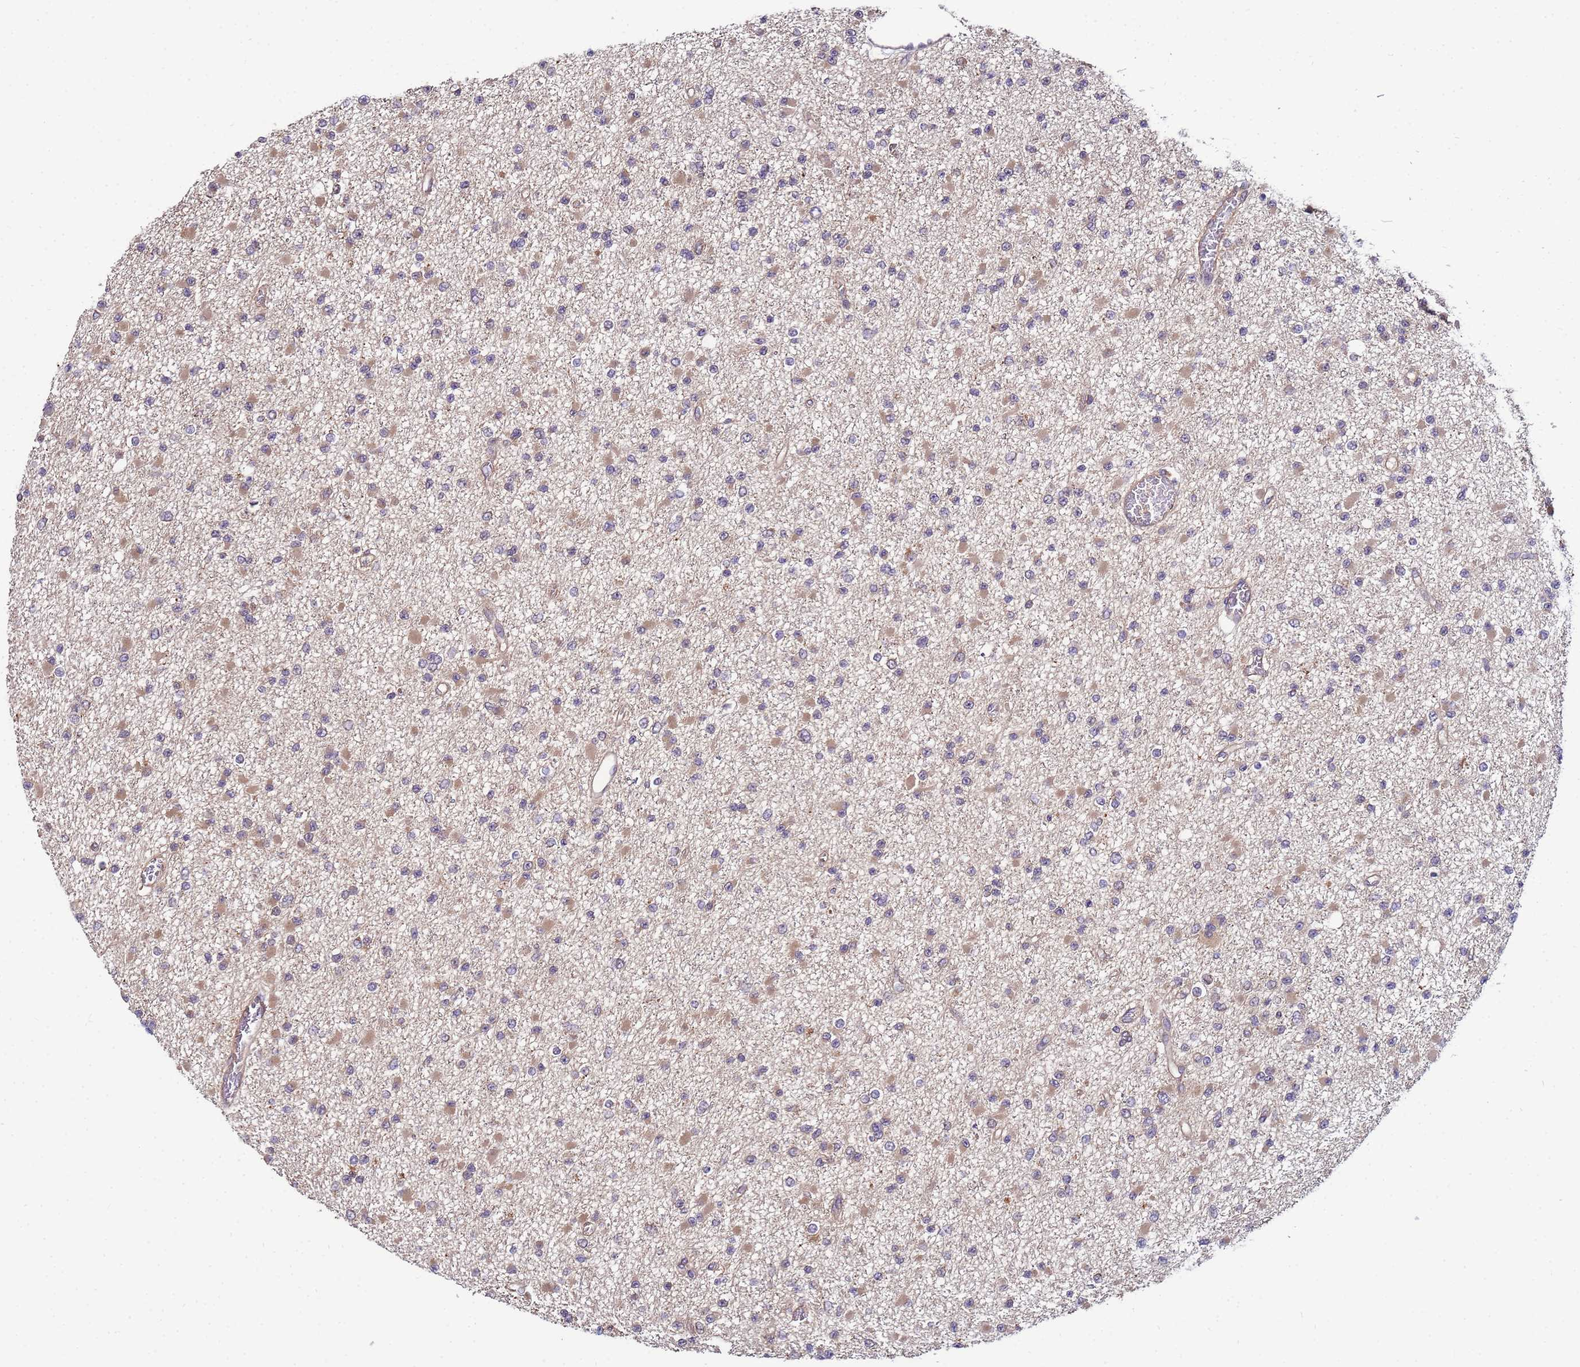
{"staining": {"intensity": "negative", "quantity": "none", "location": "none"}, "tissue": "glioma", "cell_type": "Tumor cells", "image_type": "cancer", "snomed": [{"axis": "morphology", "description": "Glioma, malignant, Low grade"}, {"axis": "topography", "description": "Brain"}], "caption": "High magnification brightfield microscopy of low-grade glioma (malignant) stained with DAB (3,3'-diaminobenzidine) (brown) and counterstained with hematoxylin (blue): tumor cells show no significant positivity. Nuclei are stained in blue.", "gene": "NAXE", "patient": {"sex": "female", "age": 22}}